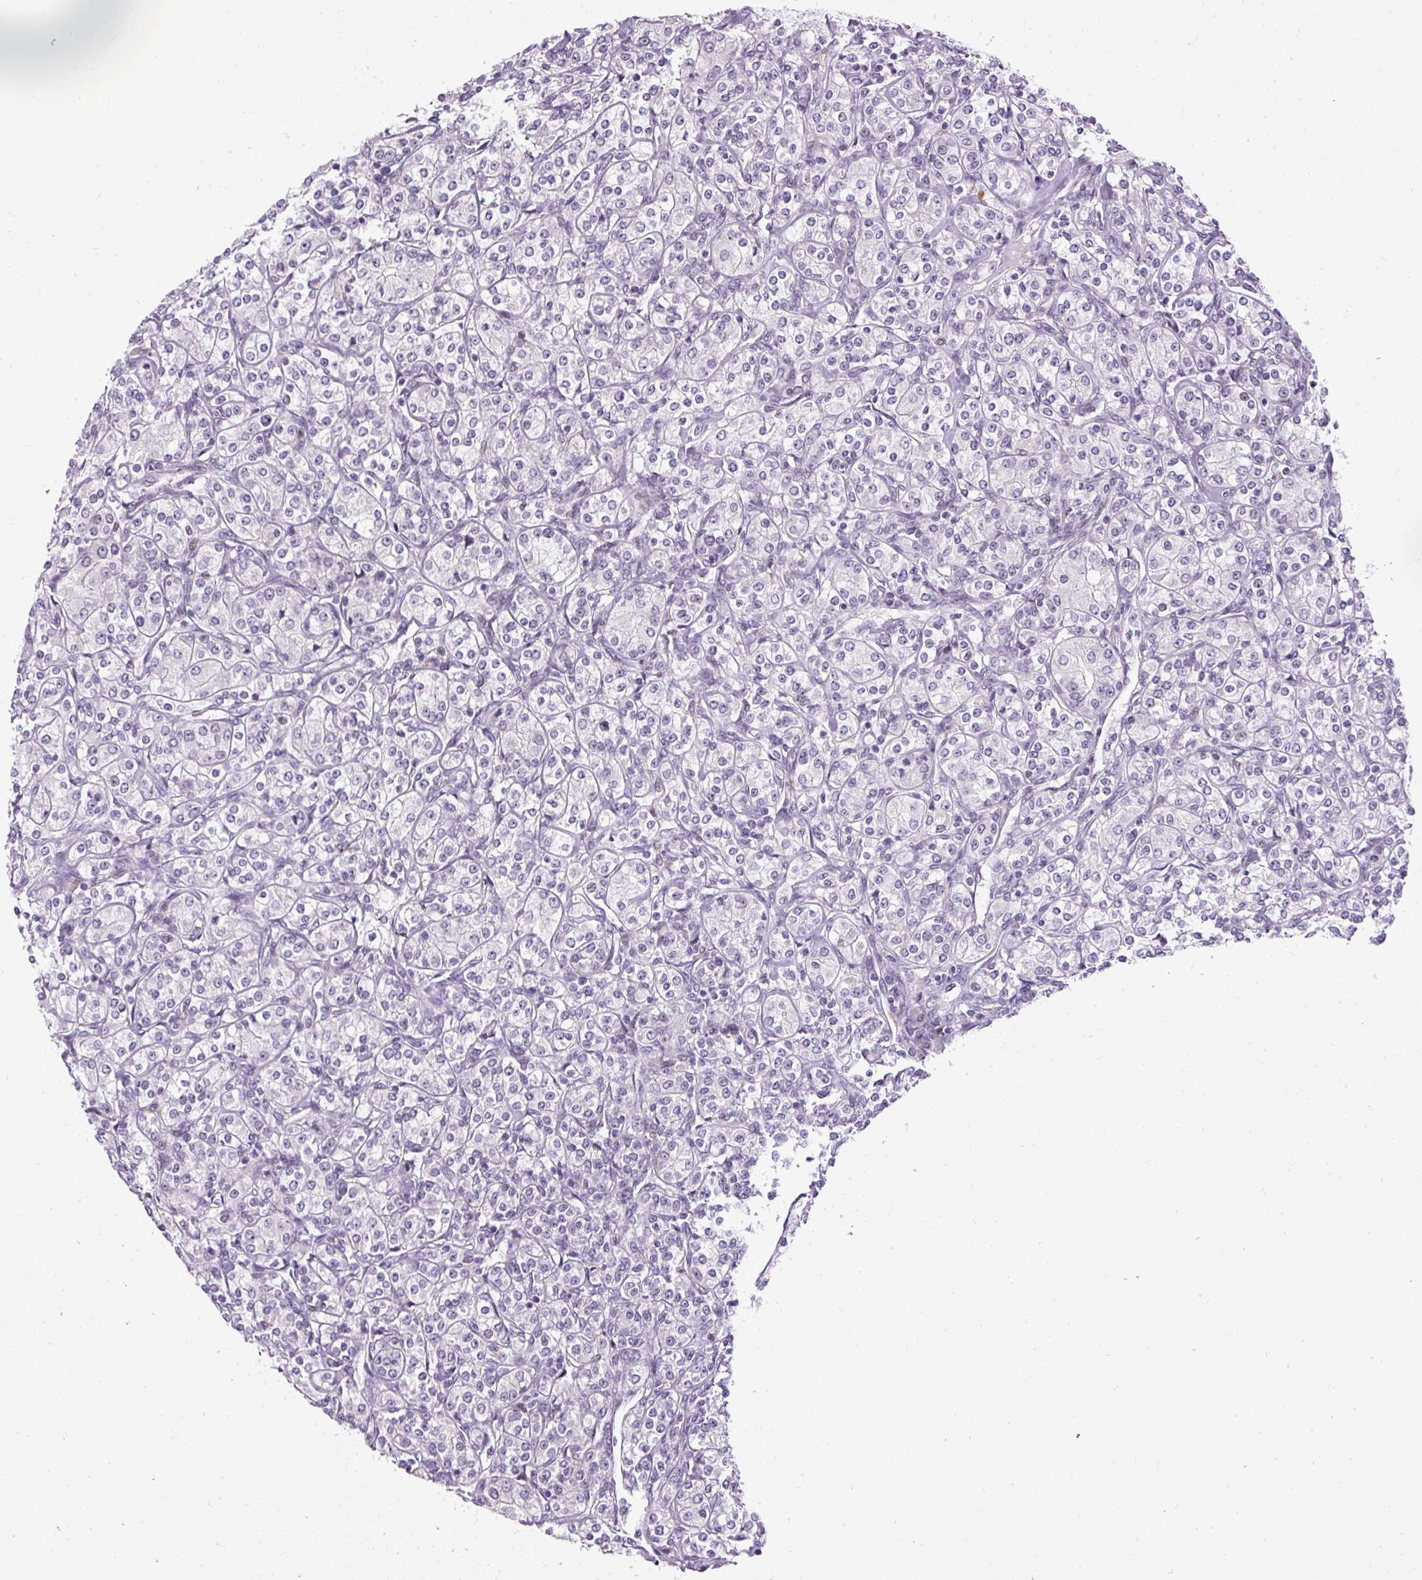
{"staining": {"intensity": "negative", "quantity": "none", "location": "none"}, "tissue": "renal cancer", "cell_type": "Tumor cells", "image_type": "cancer", "snomed": [{"axis": "morphology", "description": "Adenocarcinoma, NOS"}, {"axis": "topography", "description": "Kidney"}], "caption": "Human renal cancer (adenocarcinoma) stained for a protein using IHC reveals no expression in tumor cells.", "gene": "ARHGEF18", "patient": {"sex": "male", "age": 77}}